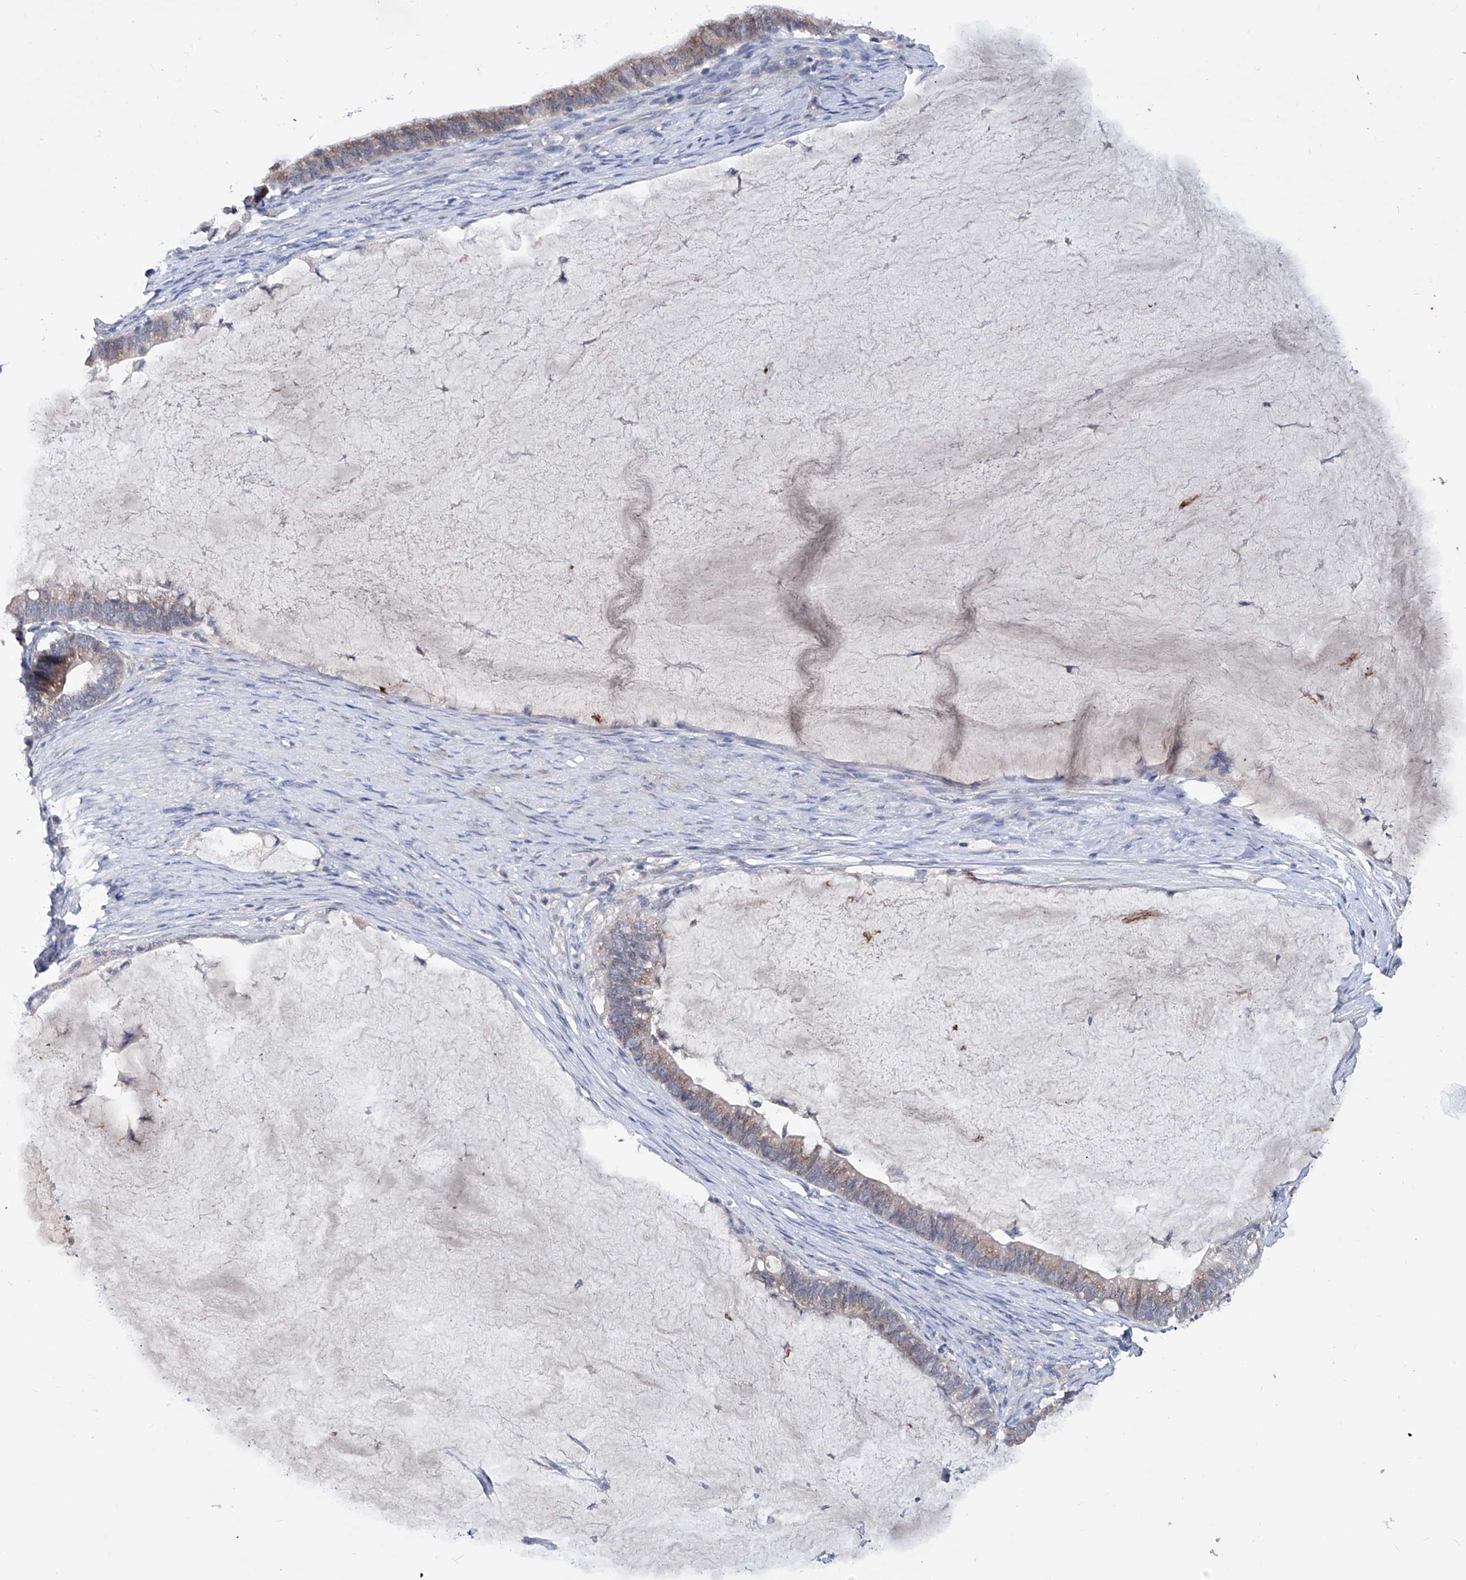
{"staining": {"intensity": "weak", "quantity": ">75%", "location": "cytoplasmic/membranous"}, "tissue": "ovarian cancer", "cell_type": "Tumor cells", "image_type": "cancer", "snomed": [{"axis": "morphology", "description": "Cystadenocarcinoma, mucinous, NOS"}, {"axis": "topography", "description": "Ovary"}], "caption": "Immunohistochemistry (DAB (3,3'-diaminobenzidine)) staining of mucinous cystadenocarcinoma (ovarian) shows weak cytoplasmic/membranous protein expression in approximately >75% of tumor cells. (DAB (3,3'-diaminobenzidine) IHC with brightfield microscopy, high magnification).", "gene": "KLHL17", "patient": {"sex": "female", "age": 61}}